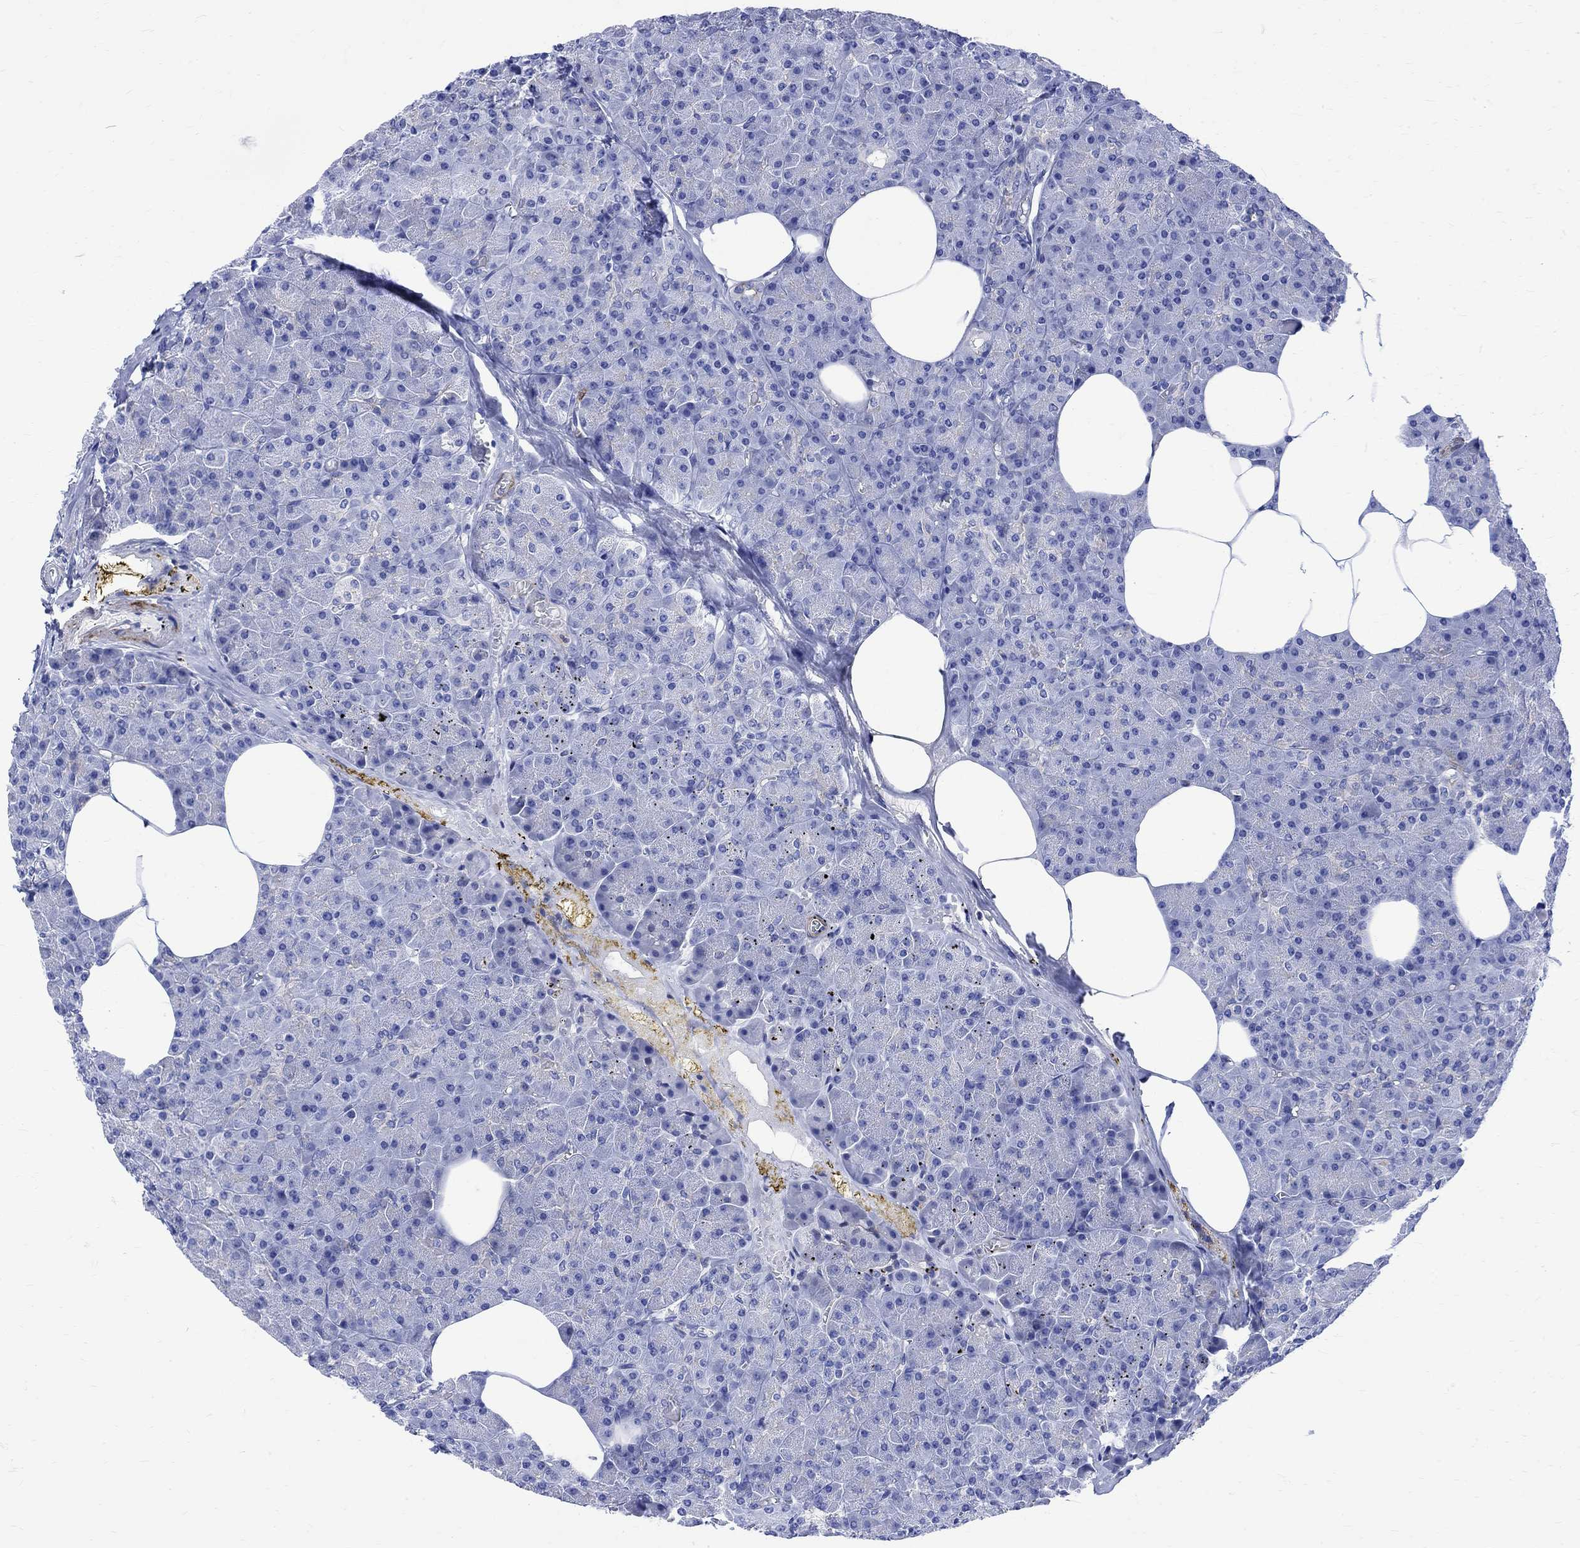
{"staining": {"intensity": "negative", "quantity": "none", "location": "none"}, "tissue": "pancreas", "cell_type": "Exocrine glandular cells", "image_type": "normal", "snomed": [{"axis": "morphology", "description": "Normal tissue, NOS"}, {"axis": "topography", "description": "Pancreas"}], "caption": "Immunohistochemical staining of unremarkable pancreas displays no significant positivity in exocrine glandular cells. (DAB IHC with hematoxylin counter stain).", "gene": "PARVB", "patient": {"sex": "female", "age": 45}}